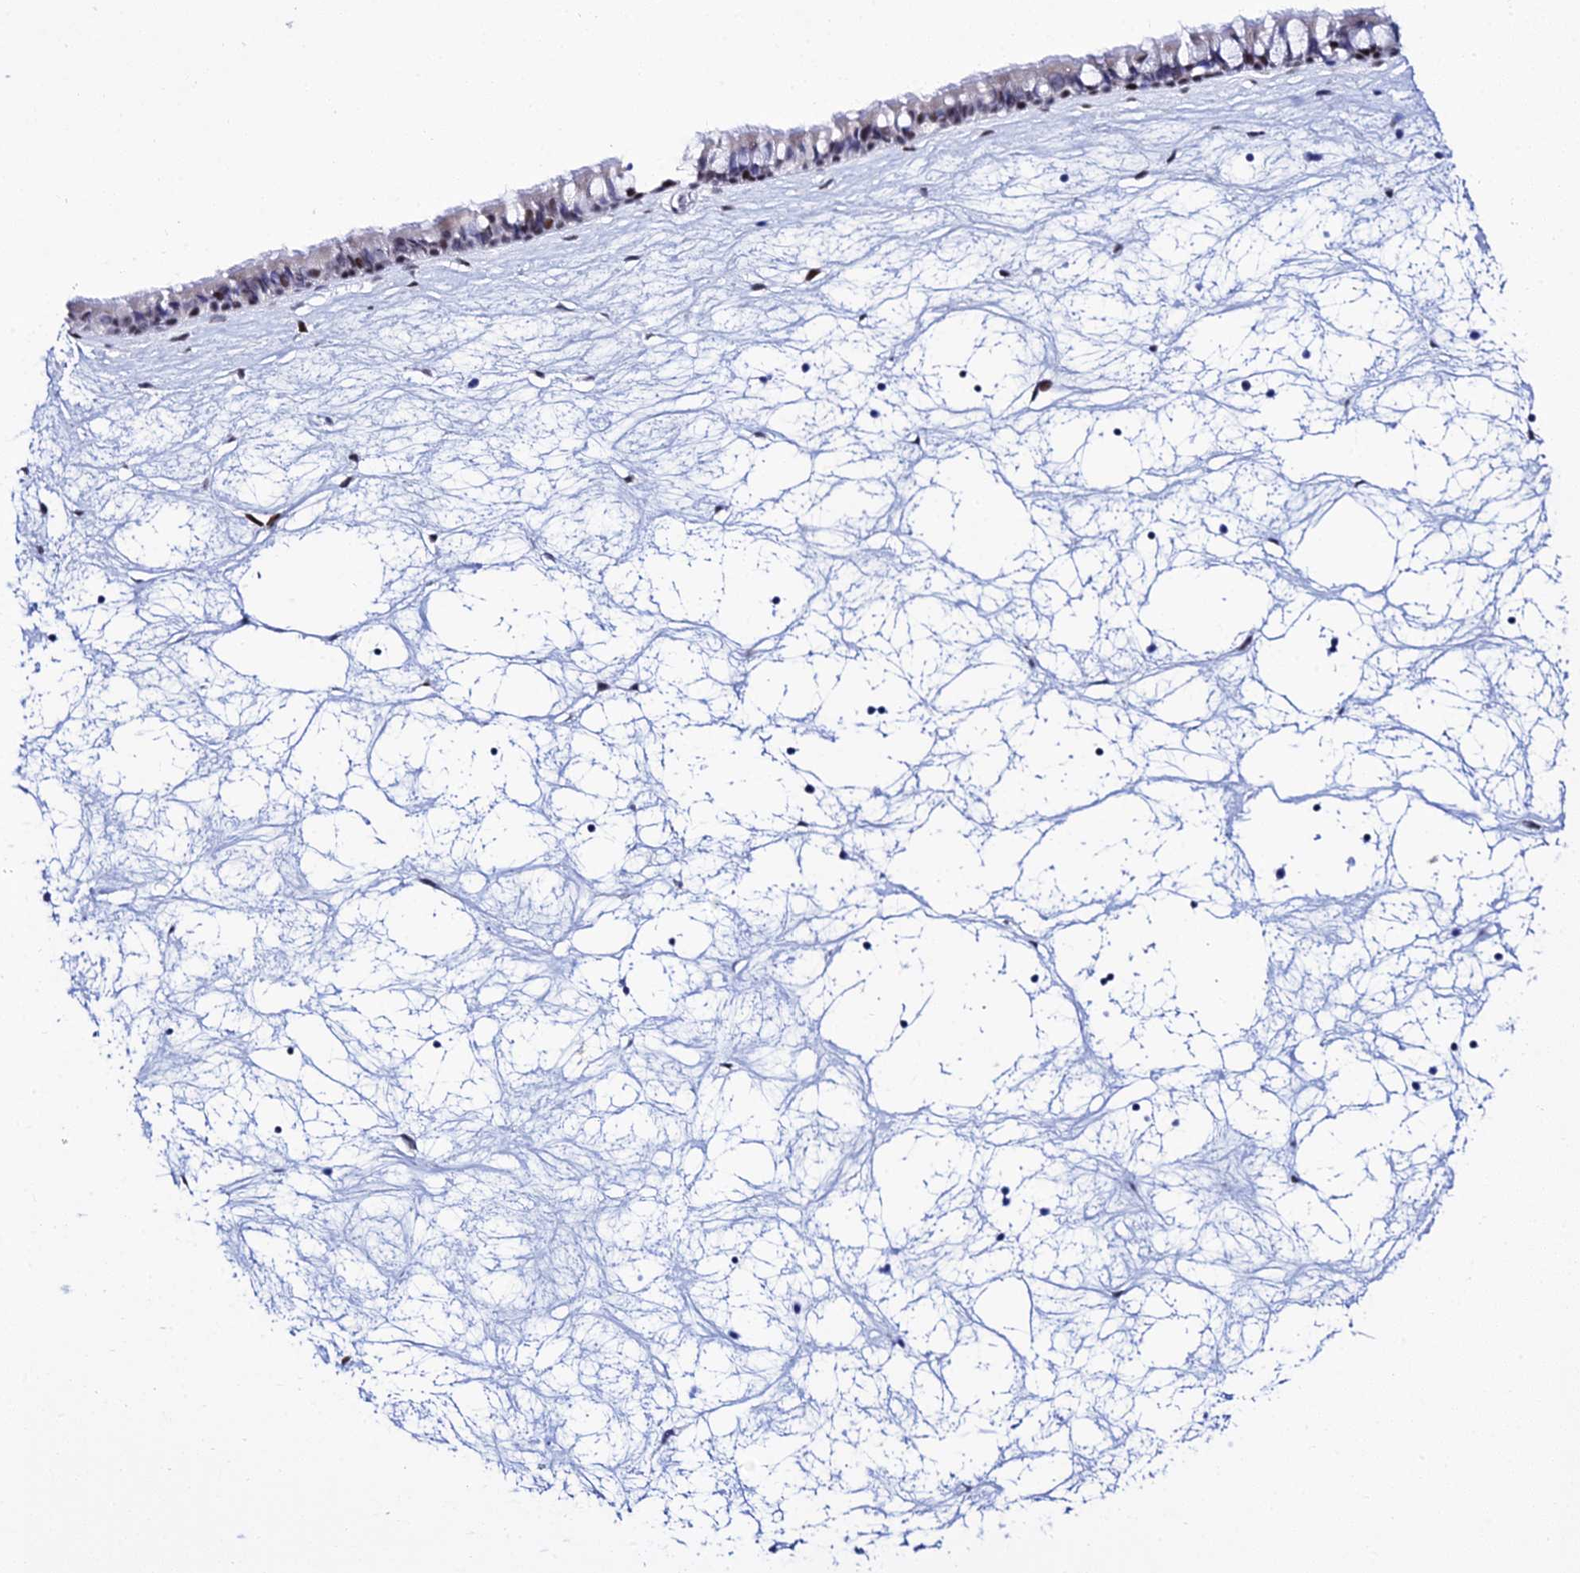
{"staining": {"intensity": "moderate", "quantity": "25%-75%", "location": "nuclear"}, "tissue": "nasopharynx", "cell_type": "Respiratory epithelial cells", "image_type": "normal", "snomed": [{"axis": "morphology", "description": "Normal tissue, NOS"}, {"axis": "topography", "description": "Nasopharynx"}], "caption": "Immunohistochemical staining of normal nasopharynx shows medium levels of moderate nuclear positivity in about 25%-75% of respiratory epithelial cells. (brown staining indicates protein expression, while blue staining denotes nuclei).", "gene": "POFUT2", "patient": {"sex": "male", "age": 64}}